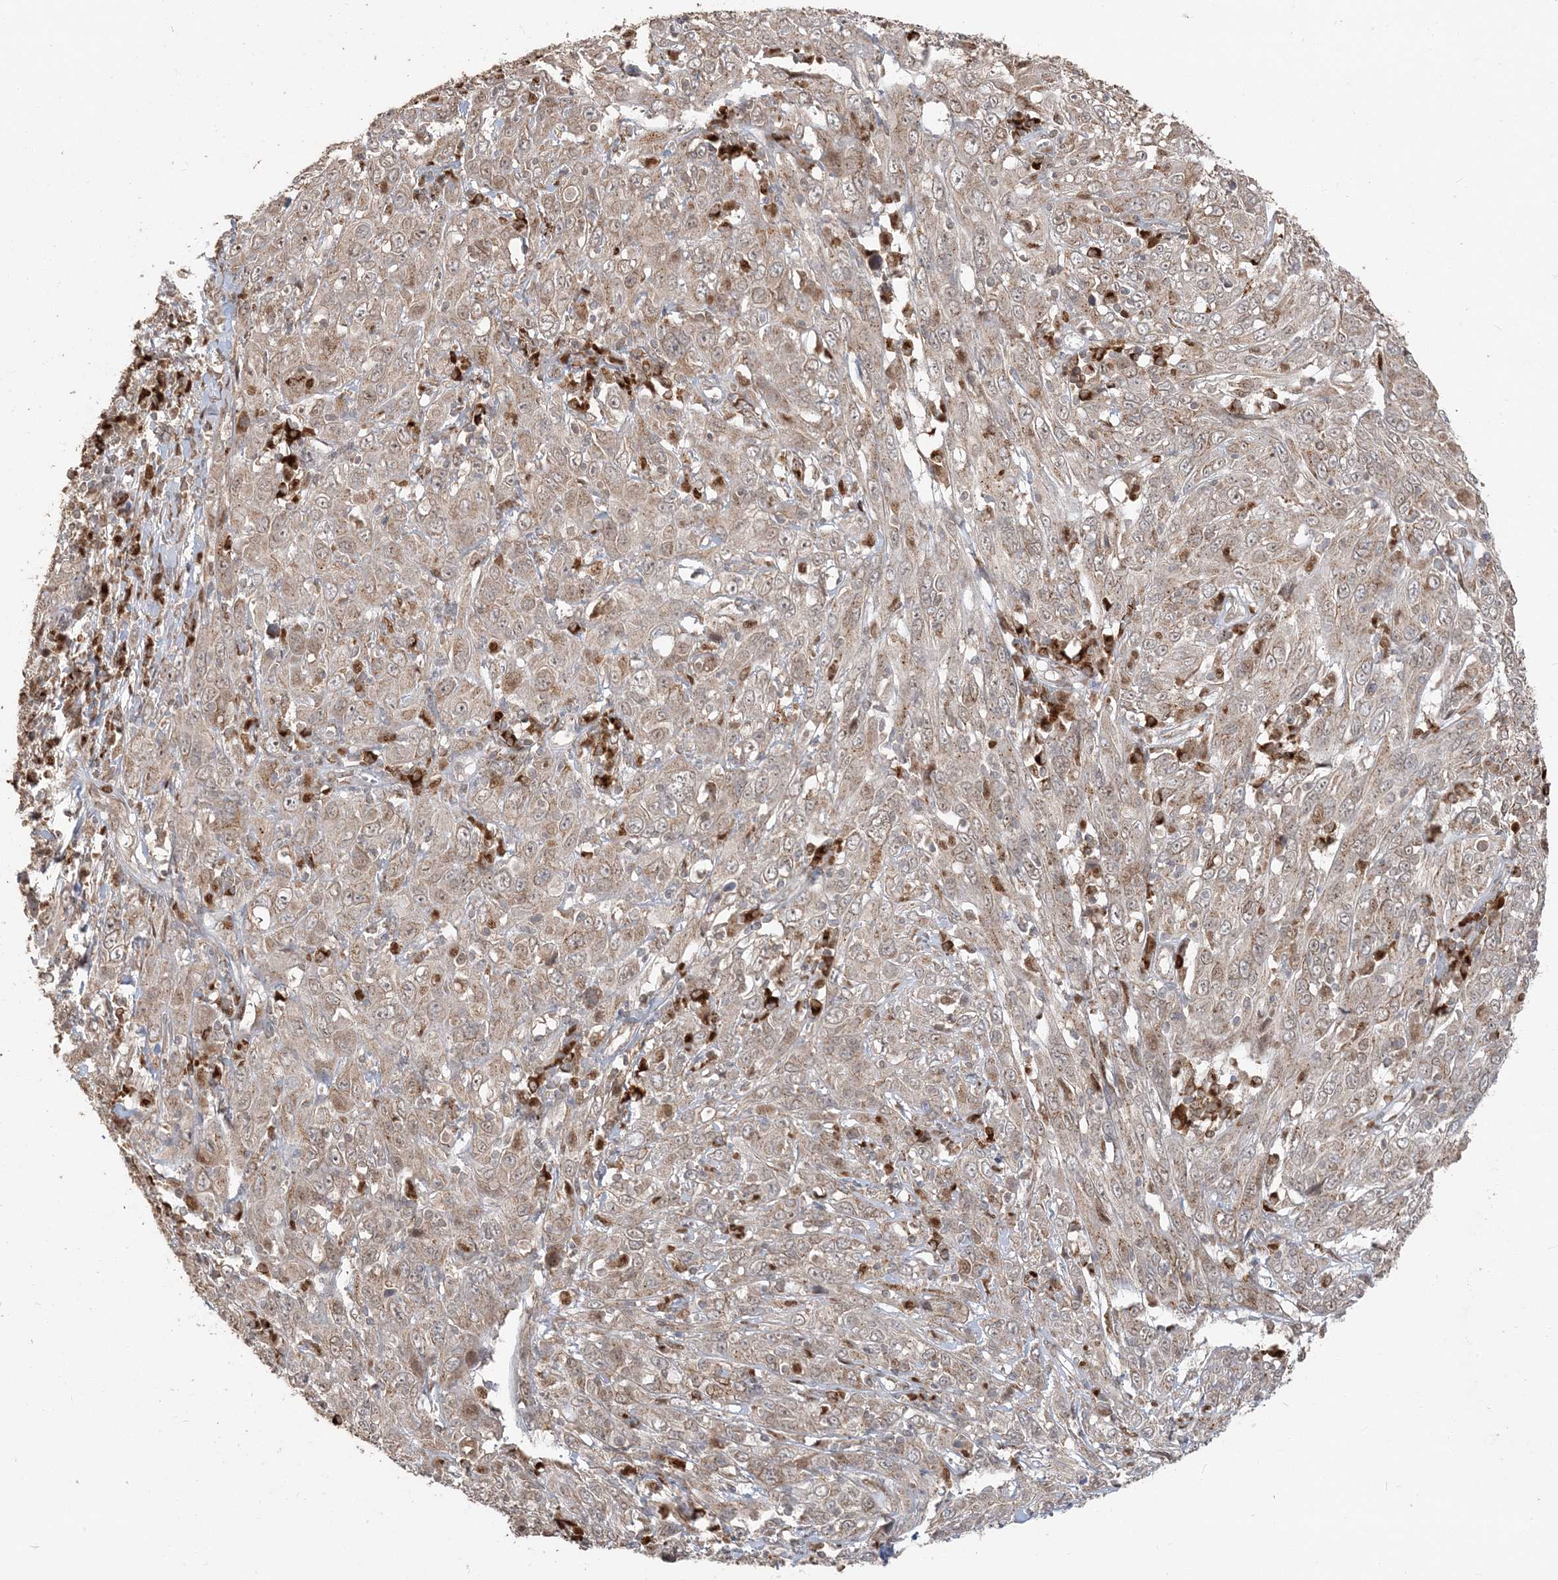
{"staining": {"intensity": "moderate", "quantity": "25%-75%", "location": "cytoplasmic/membranous,nuclear"}, "tissue": "cervical cancer", "cell_type": "Tumor cells", "image_type": "cancer", "snomed": [{"axis": "morphology", "description": "Squamous cell carcinoma, NOS"}, {"axis": "topography", "description": "Cervix"}], "caption": "Protein expression analysis of cervical cancer (squamous cell carcinoma) shows moderate cytoplasmic/membranous and nuclear expression in about 25%-75% of tumor cells.", "gene": "RER1", "patient": {"sex": "female", "age": 46}}